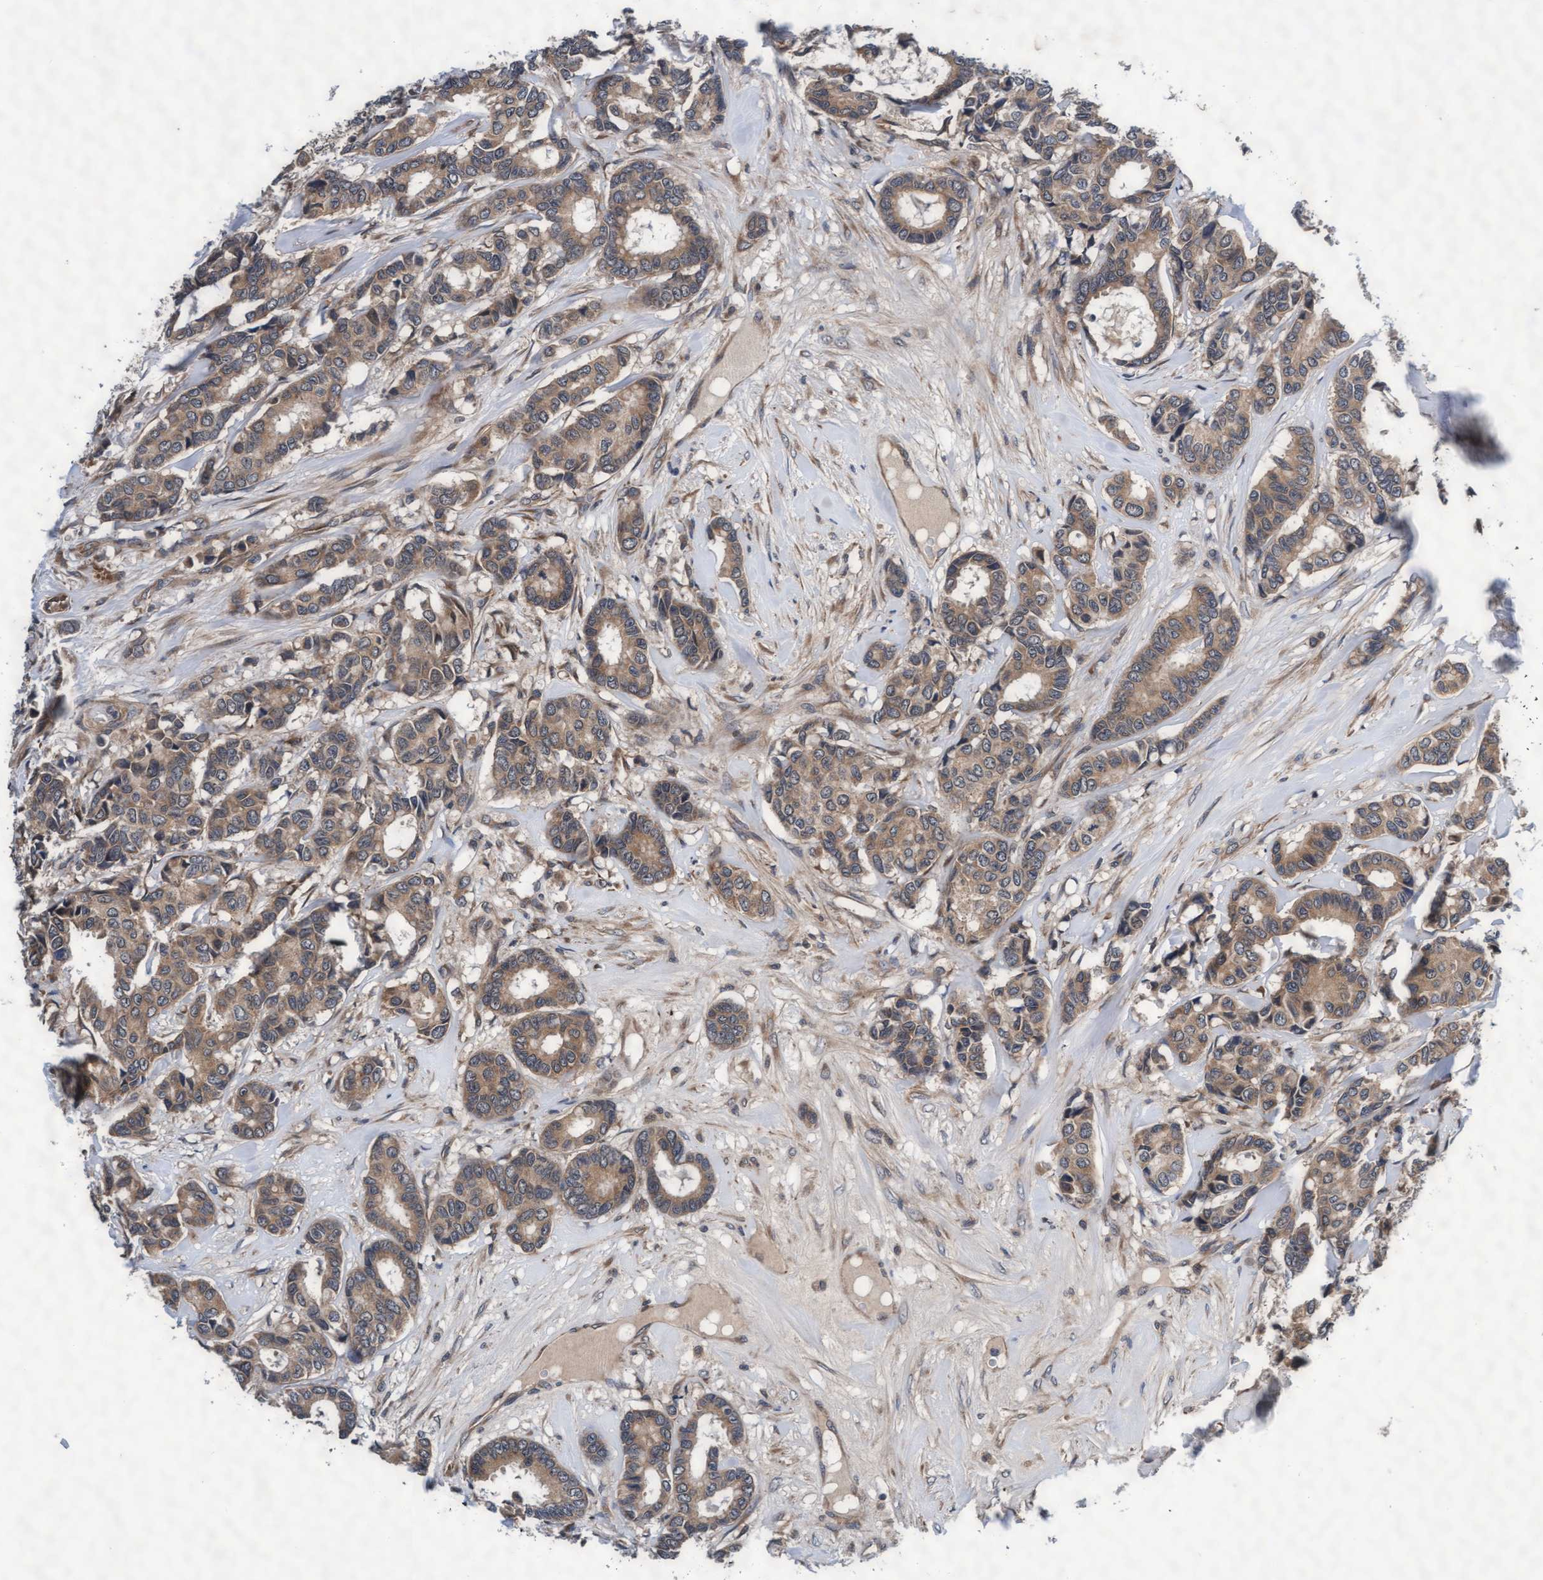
{"staining": {"intensity": "weak", "quantity": ">75%", "location": "cytoplasmic/membranous"}, "tissue": "breast cancer", "cell_type": "Tumor cells", "image_type": "cancer", "snomed": [{"axis": "morphology", "description": "Duct carcinoma"}, {"axis": "topography", "description": "Breast"}], "caption": "Human intraductal carcinoma (breast) stained with a protein marker reveals weak staining in tumor cells.", "gene": "EFCAB13", "patient": {"sex": "female", "age": 87}}